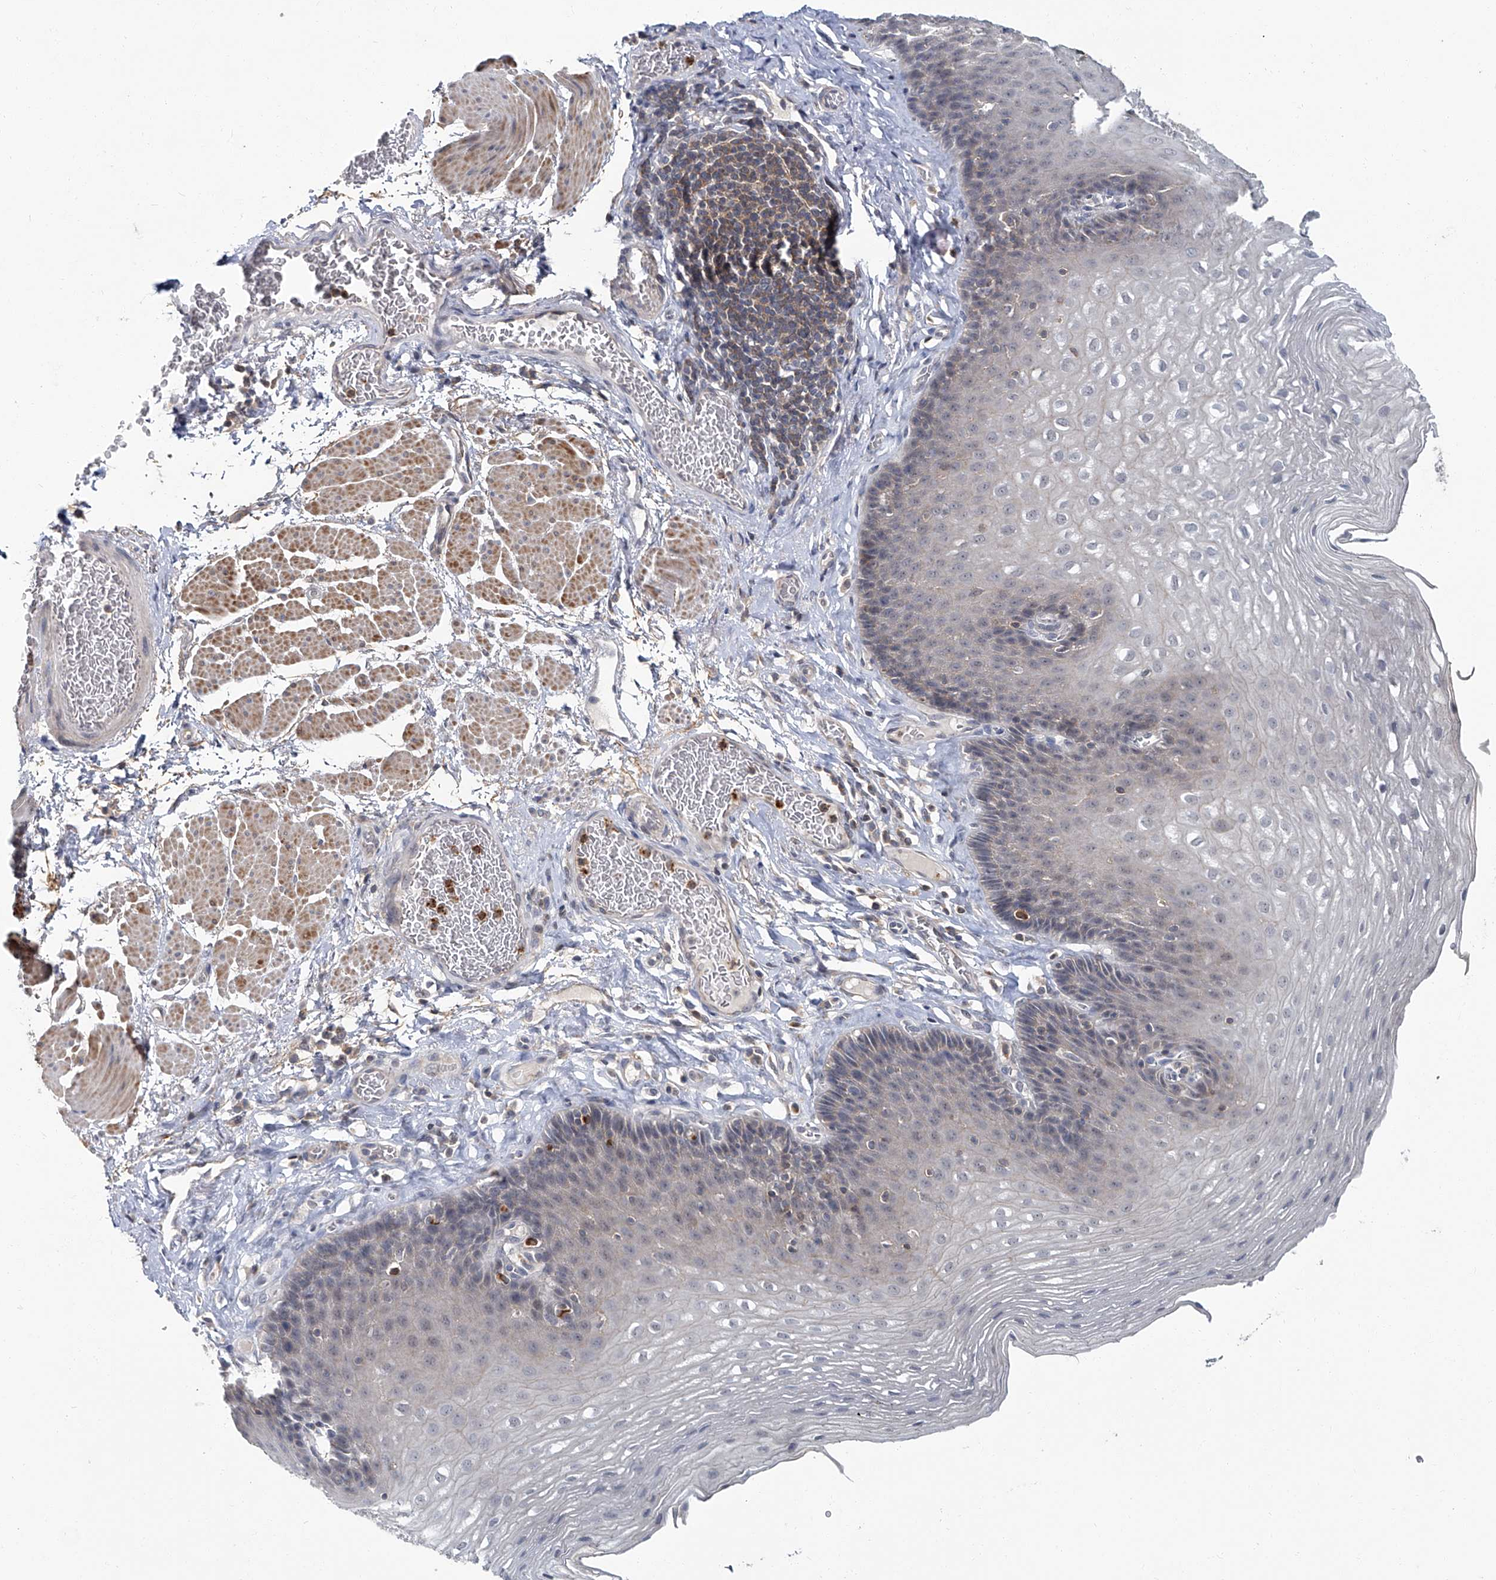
{"staining": {"intensity": "negative", "quantity": "none", "location": "none"}, "tissue": "esophagus", "cell_type": "Squamous epithelial cells", "image_type": "normal", "snomed": [{"axis": "morphology", "description": "Normal tissue, NOS"}, {"axis": "topography", "description": "Esophagus"}], "caption": "Immunohistochemistry (IHC) of benign esophagus demonstrates no positivity in squamous epithelial cells.", "gene": "AKNAD1", "patient": {"sex": "female", "age": 66}}